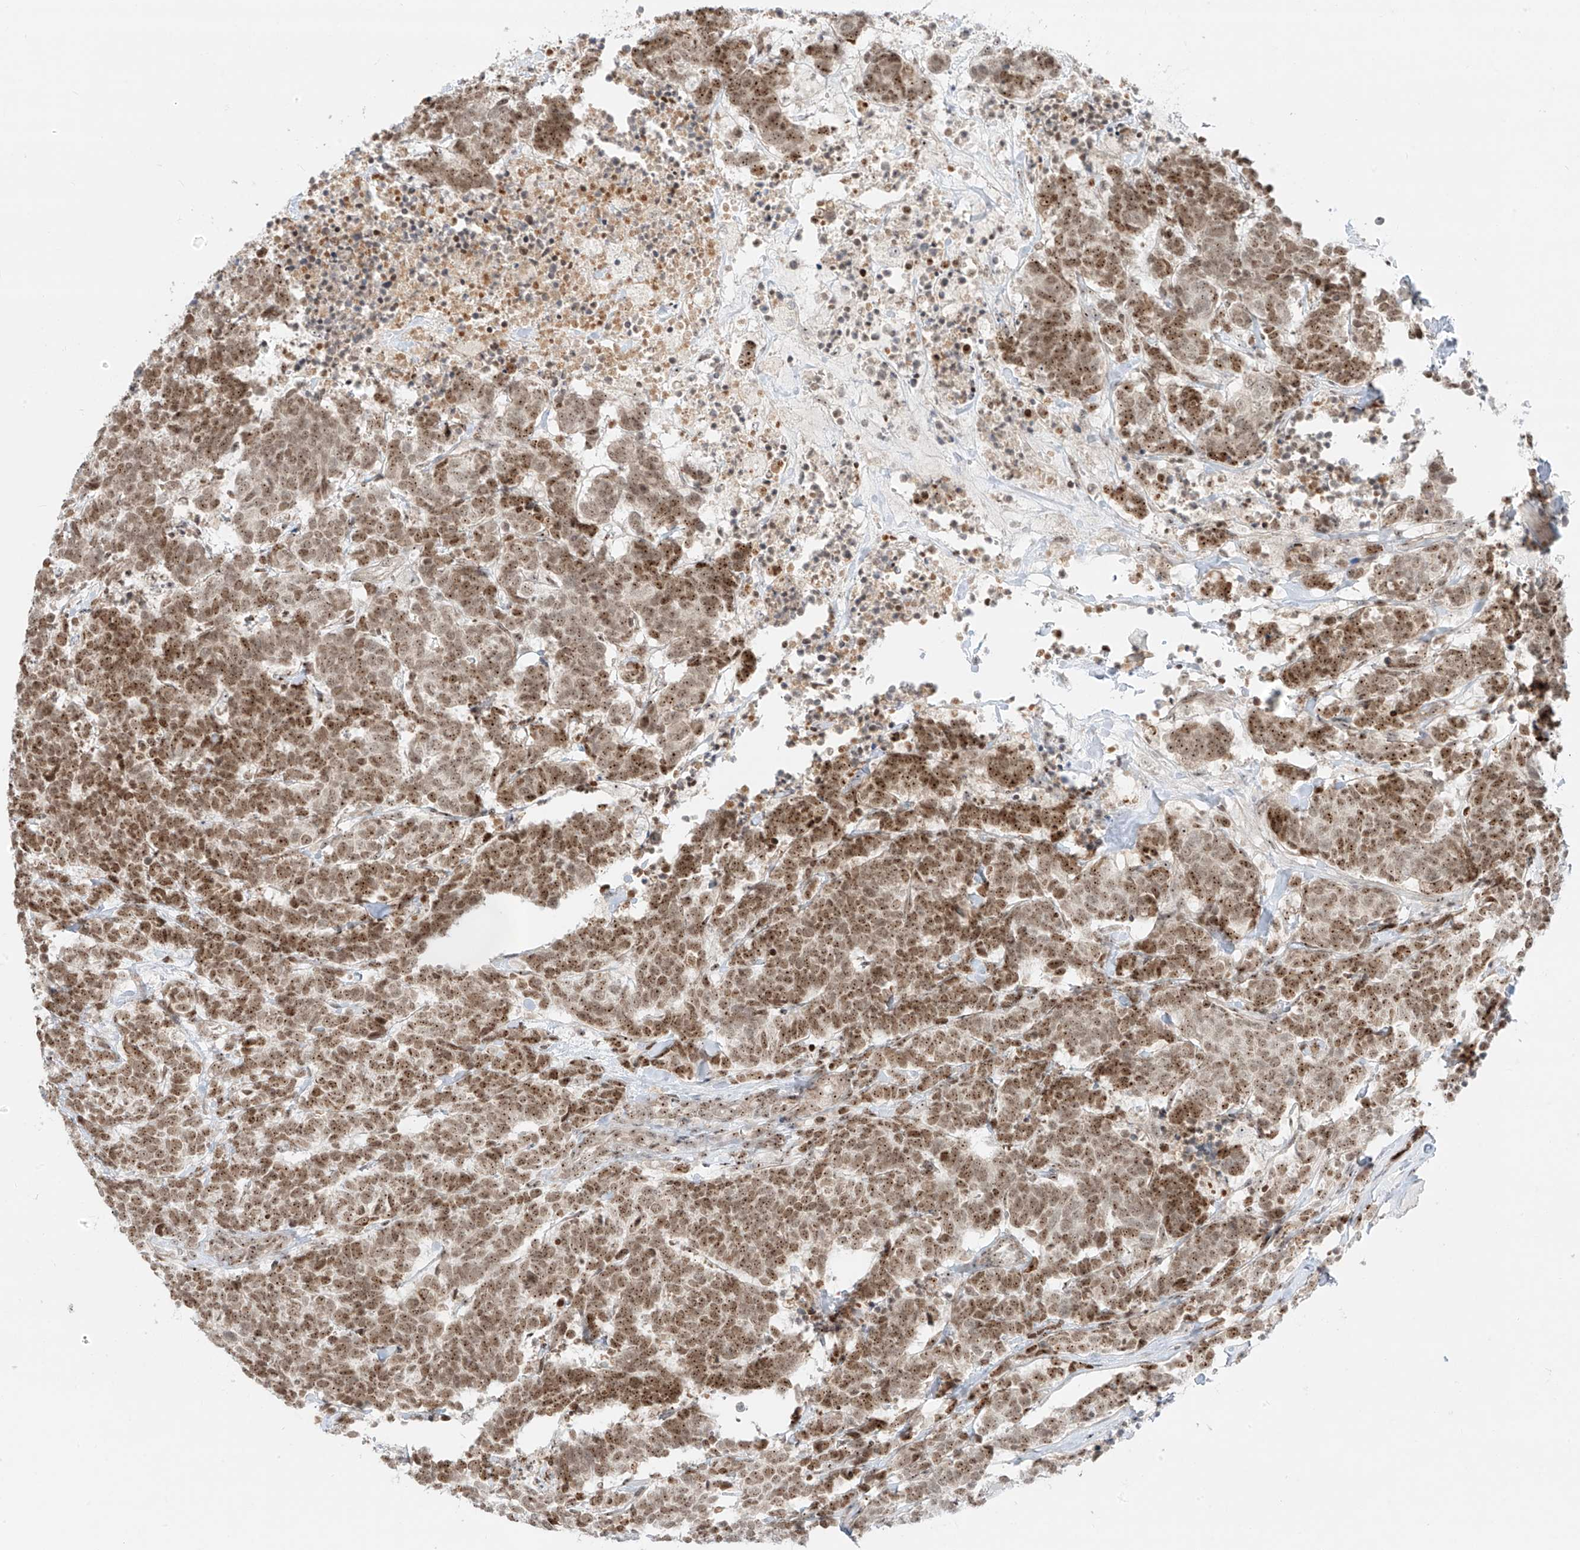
{"staining": {"intensity": "moderate", "quantity": ">75%", "location": "cytoplasmic/membranous,nuclear"}, "tissue": "carcinoid", "cell_type": "Tumor cells", "image_type": "cancer", "snomed": [{"axis": "morphology", "description": "Carcinoma, NOS"}, {"axis": "morphology", "description": "Carcinoid, malignant, NOS"}, {"axis": "topography", "description": "Urinary bladder"}], "caption": "Brown immunohistochemical staining in carcinoma reveals moderate cytoplasmic/membranous and nuclear positivity in approximately >75% of tumor cells.", "gene": "ZNF512", "patient": {"sex": "male", "age": 57}}